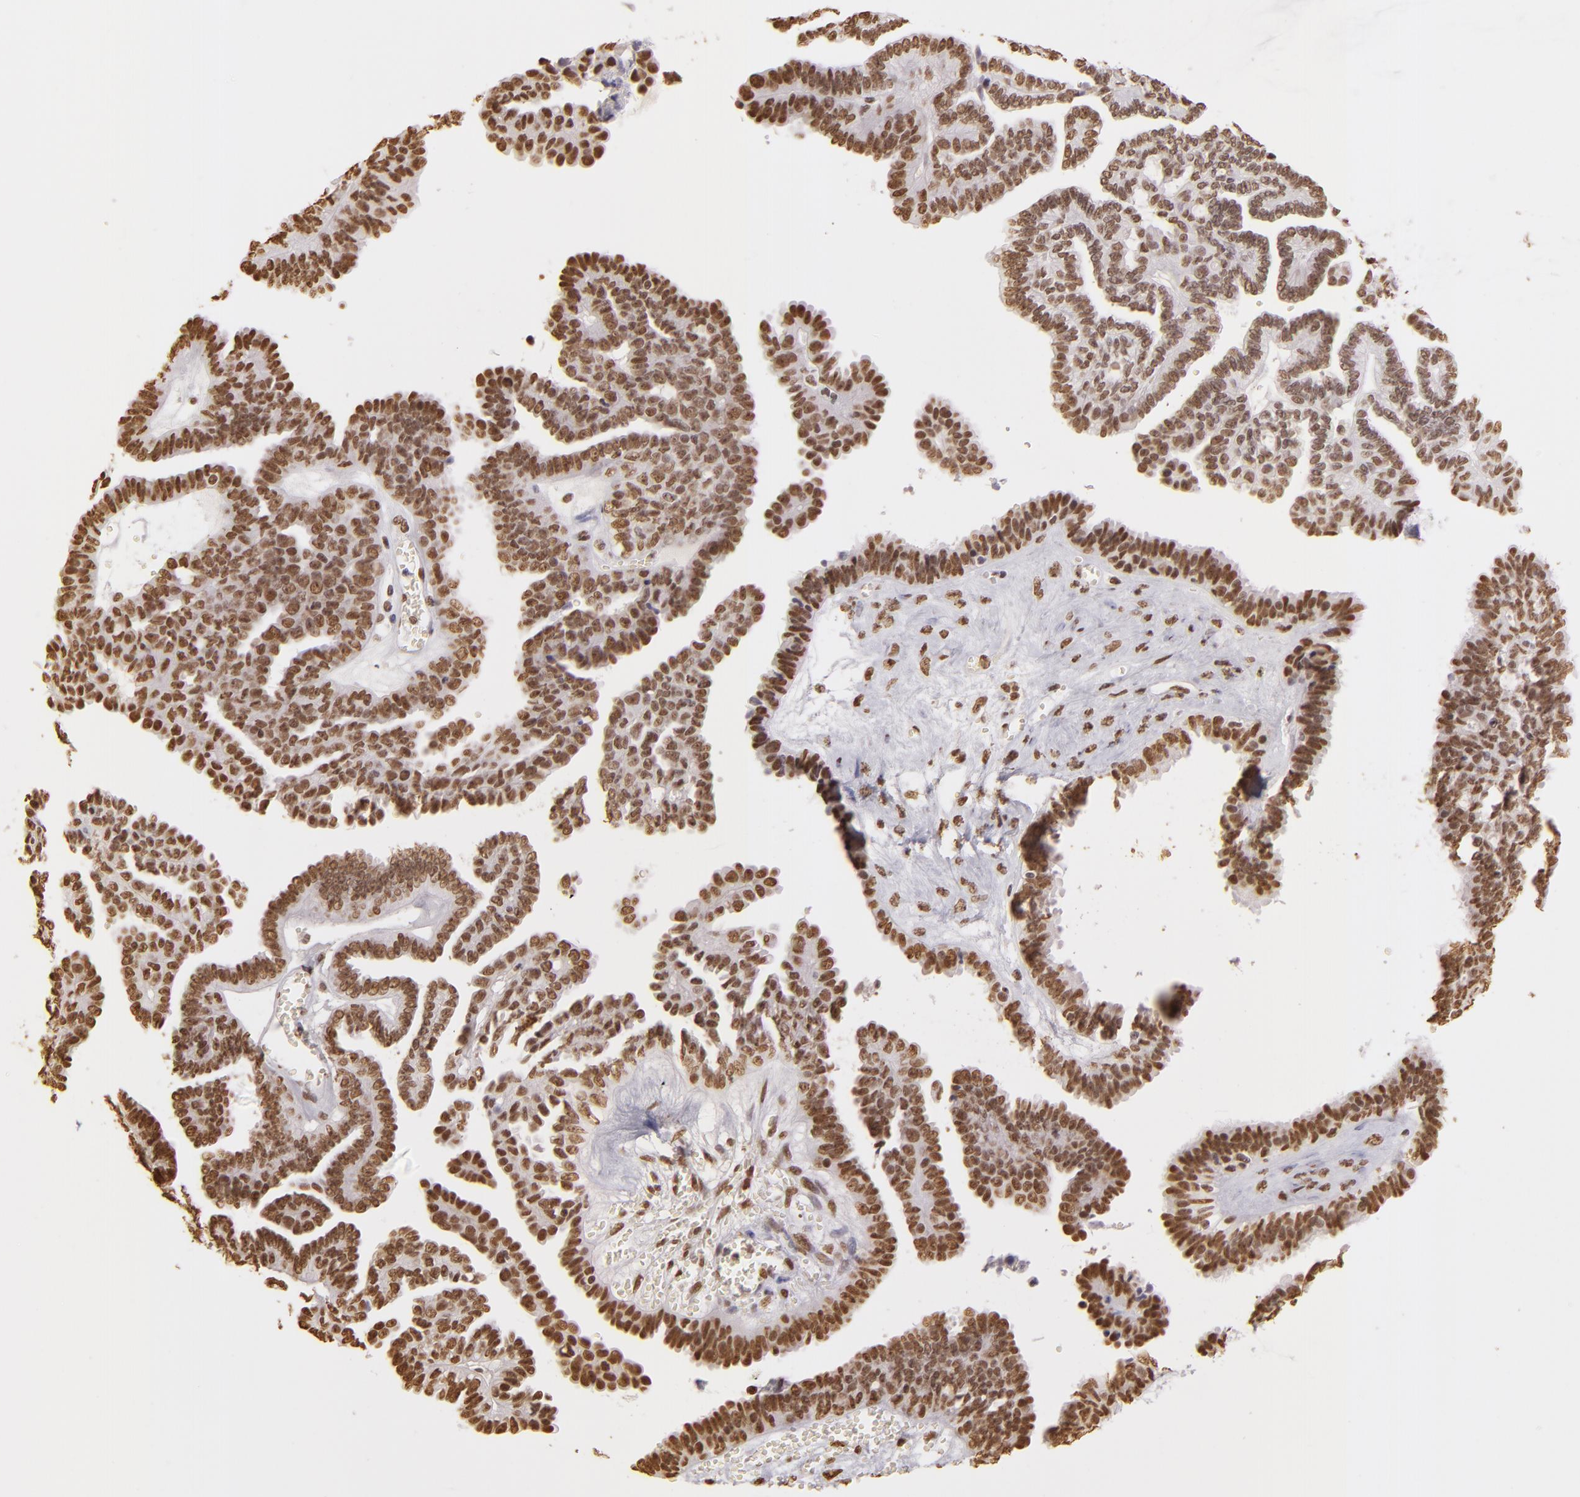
{"staining": {"intensity": "moderate", "quantity": ">75%", "location": "nuclear"}, "tissue": "ovarian cancer", "cell_type": "Tumor cells", "image_type": "cancer", "snomed": [{"axis": "morphology", "description": "Cystadenocarcinoma, serous, NOS"}, {"axis": "topography", "description": "Ovary"}], "caption": "High-power microscopy captured an immunohistochemistry photomicrograph of serous cystadenocarcinoma (ovarian), revealing moderate nuclear positivity in about >75% of tumor cells.", "gene": "PAPOLA", "patient": {"sex": "female", "age": 71}}